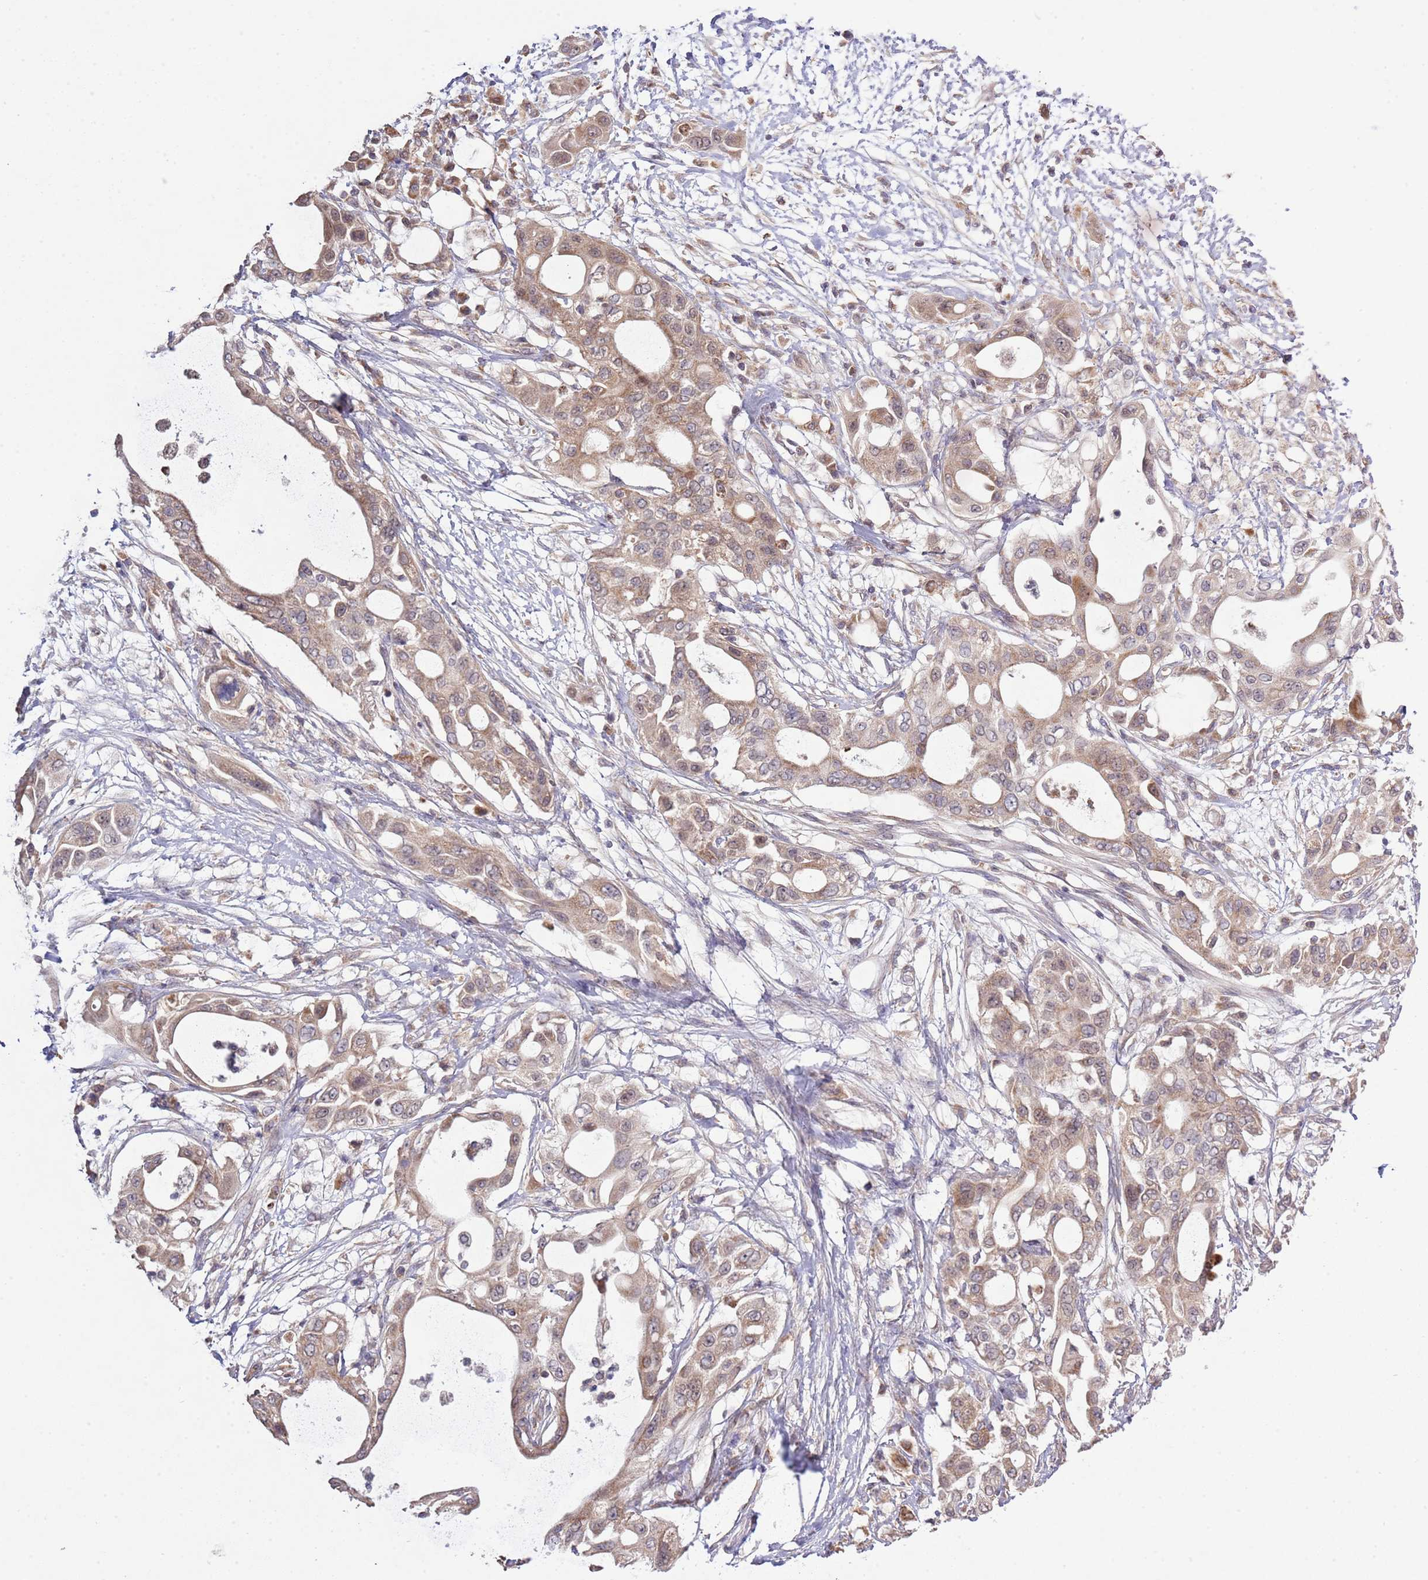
{"staining": {"intensity": "weak", "quantity": ">75%", "location": "cytoplasmic/membranous,nuclear"}, "tissue": "pancreatic cancer", "cell_type": "Tumor cells", "image_type": "cancer", "snomed": [{"axis": "morphology", "description": "Adenocarcinoma, NOS"}, {"axis": "topography", "description": "Pancreas"}], "caption": "This micrograph exhibits immunohistochemistry (IHC) staining of pancreatic cancer (adenocarcinoma), with low weak cytoplasmic/membranous and nuclear staining in about >75% of tumor cells.", "gene": "IVD", "patient": {"sex": "male", "age": 68}}